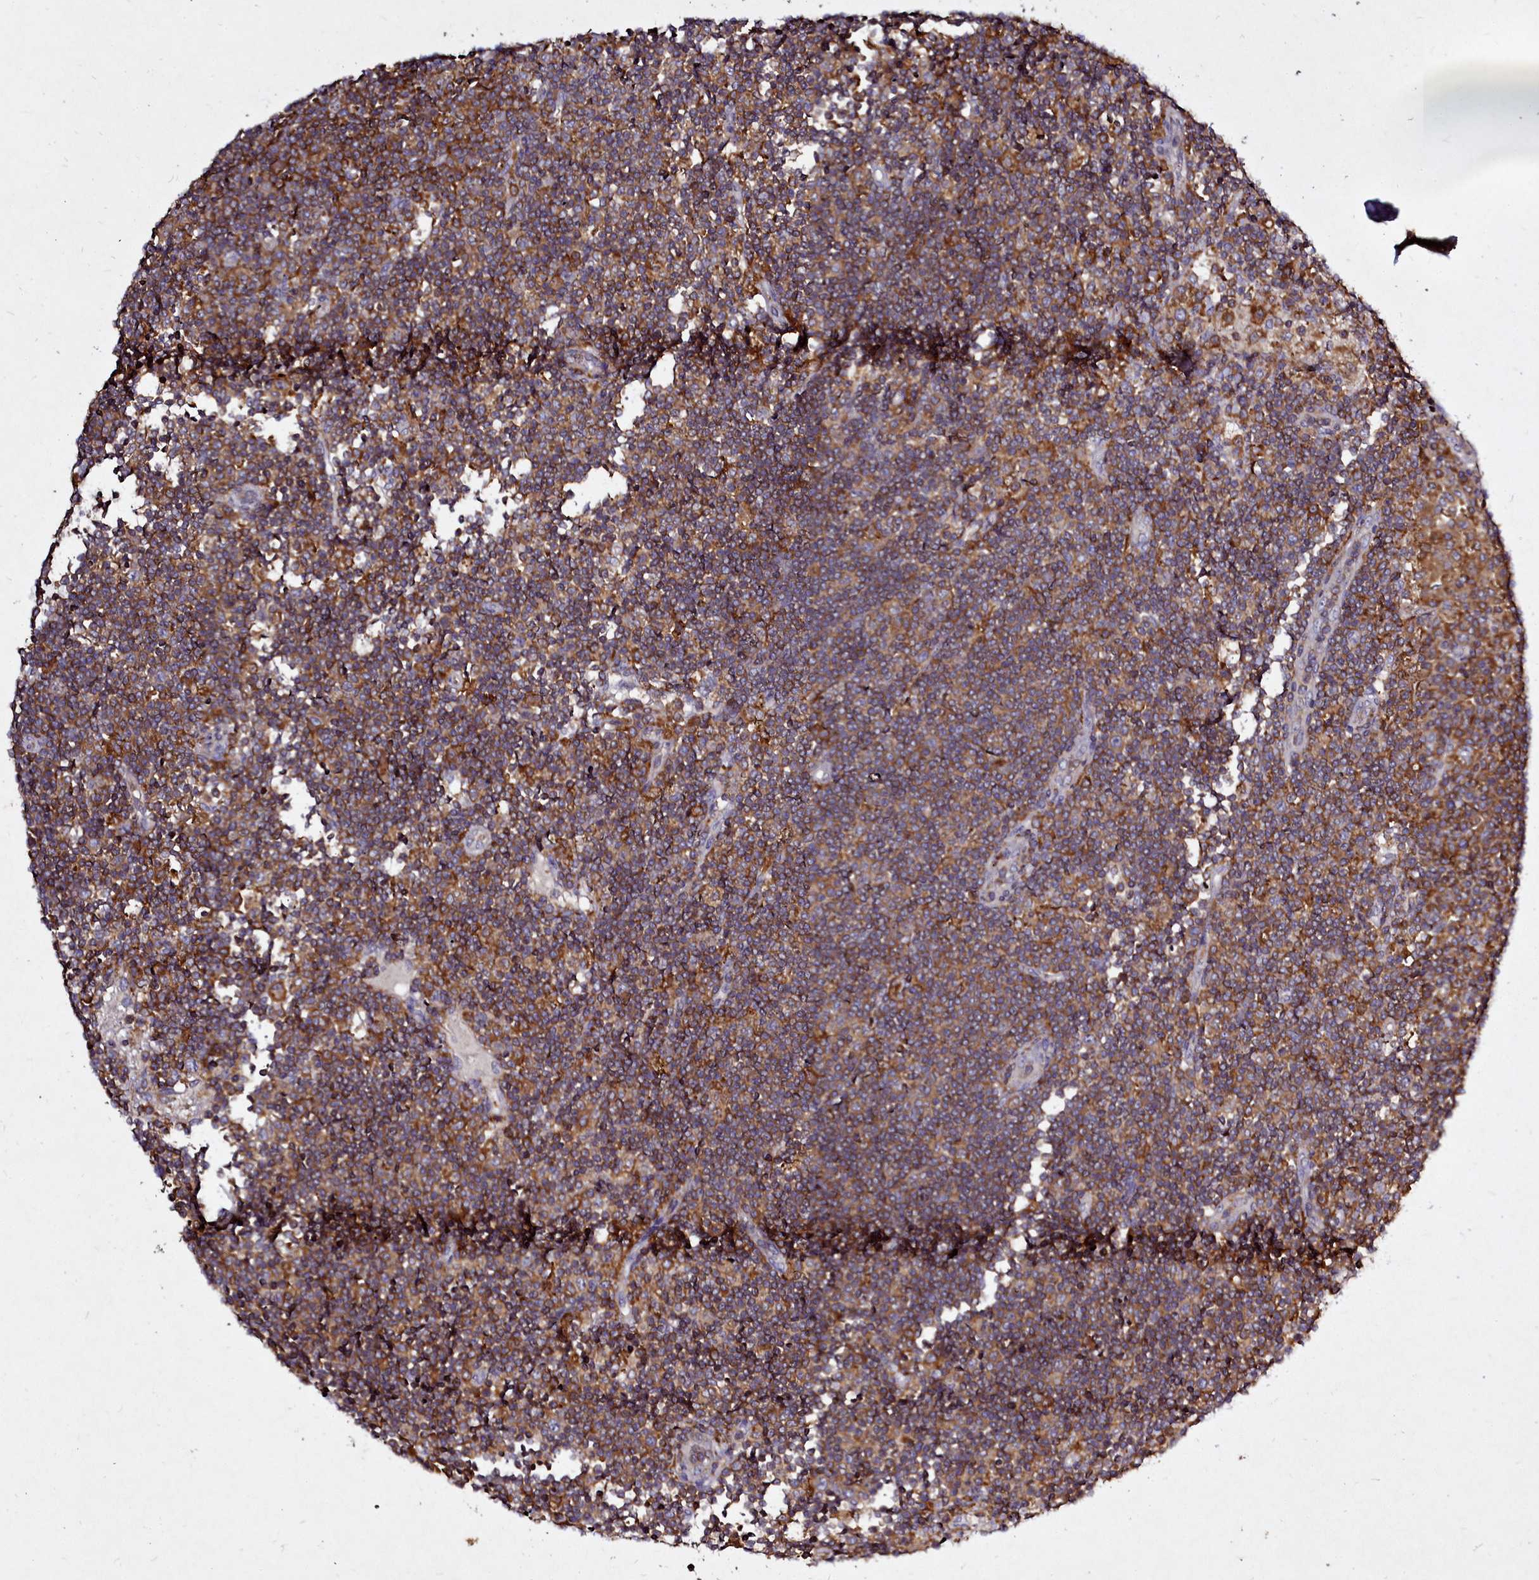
{"staining": {"intensity": "moderate", "quantity": "<25%", "location": "cytoplasmic/membranous"}, "tissue": "lymph node", "cell_type": "Germinal center cells", "image_type": "normal", "snomed": [{"axis": "morphology", "description": "Normal tissue, NOS"}, {"axis": "topography", "description": "Lymph node"}], "caption": "Human lymph node stained with a protein marker demonstrates moderate staining in germinal center cells.", "gene": "NCKAP1L", "patient": {"sex": "female", "age": 53}}